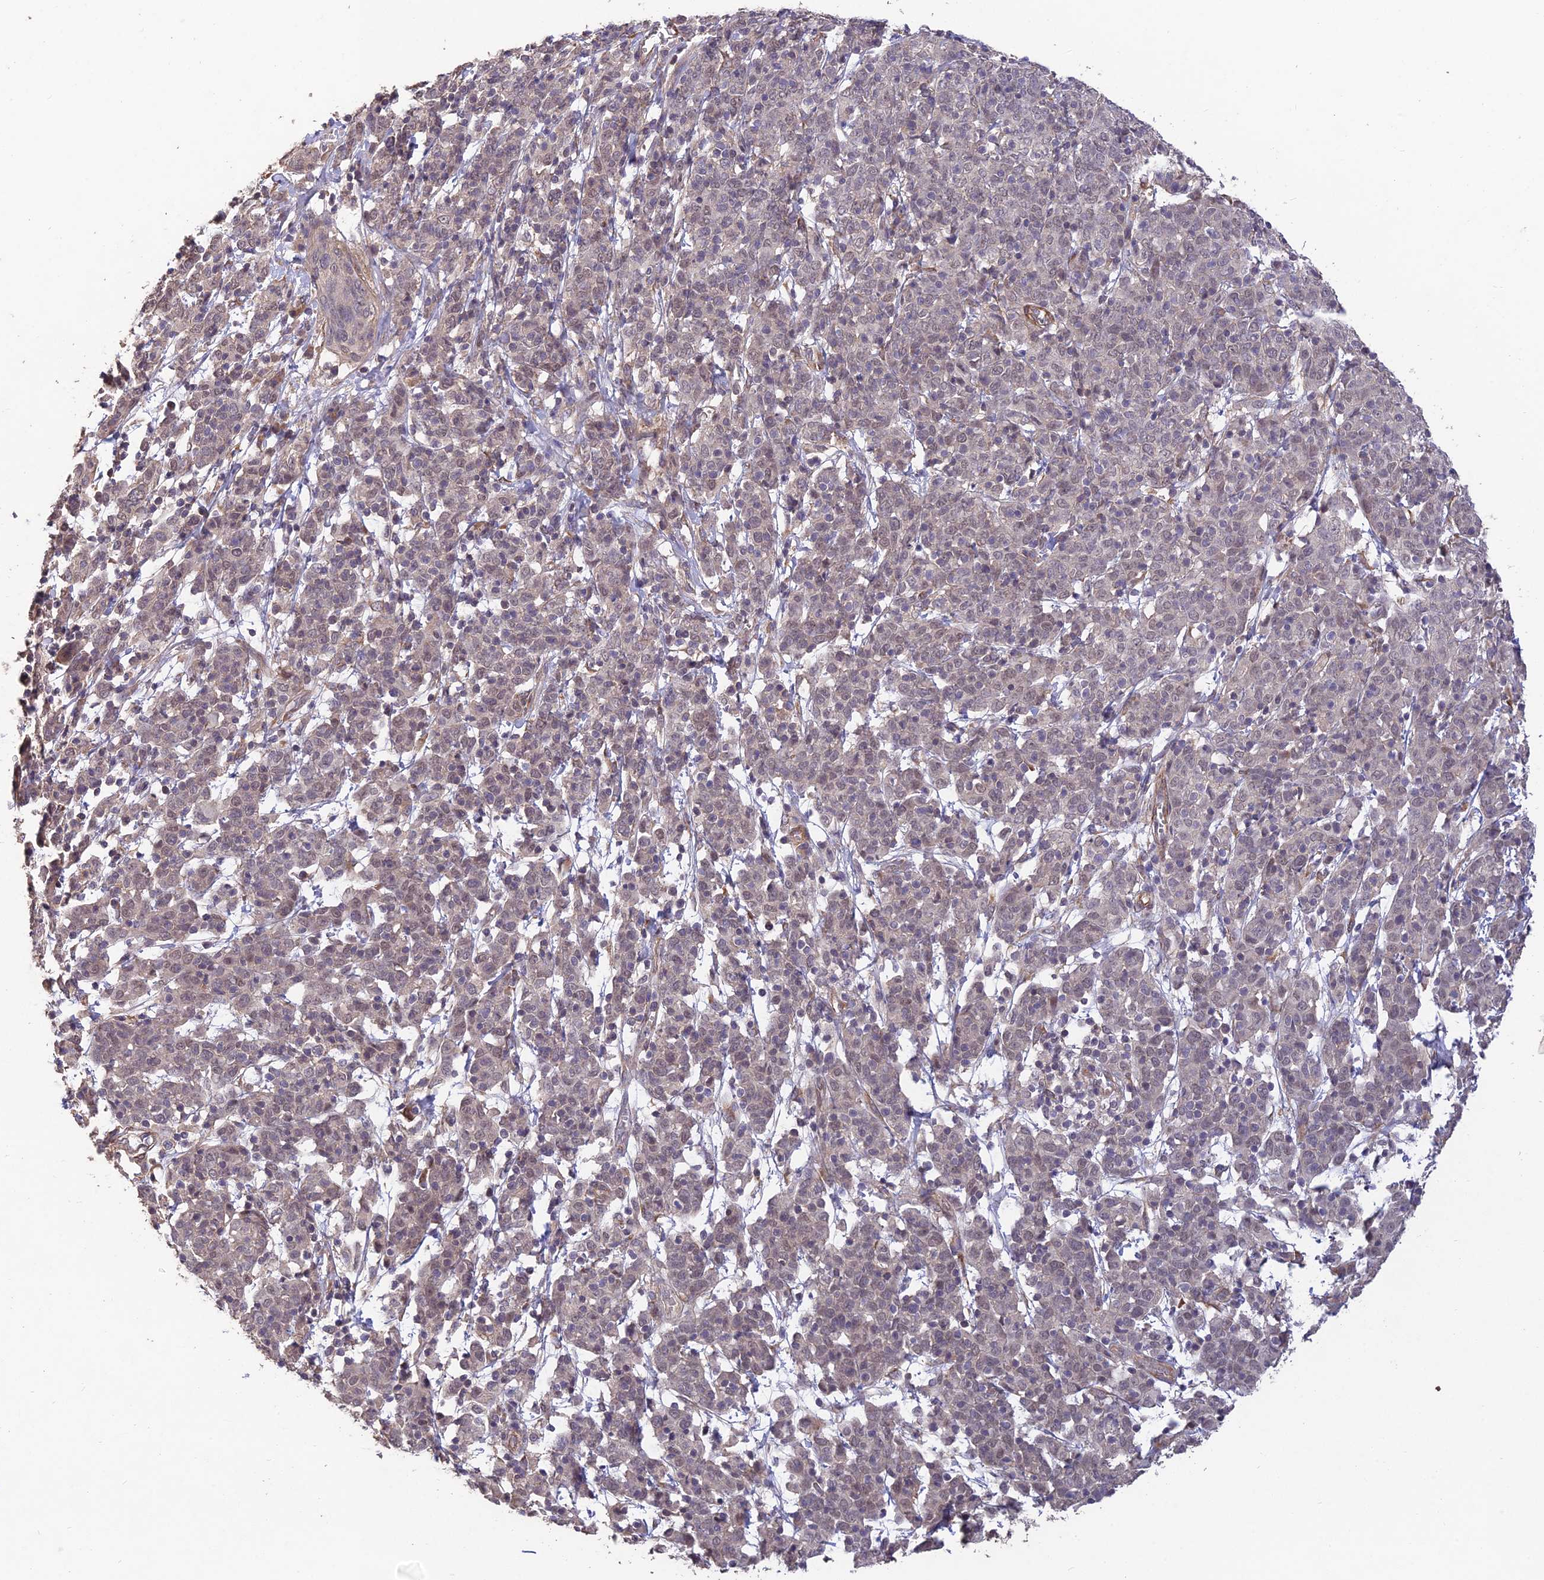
{"staining": {"intensity": "weak", "quantity": "<25%", "location": "nuclear"}, "tissue": "cervical cancer", "cell_type": "Tumor cells", "image_type": "cancer", "snomed": [{"axis": "morphology", "description": "Squamous cell carcinoma, NOS"}, {"axis": "topography", "description": "Cervix"}], "caption": "High magnification brightfield microscopy of cervical squamous cell carcinoma stained with DAB (3,3'-diaminobenzidine) (brown) and counterstained with hematoxylin (blue): tumor cells show no significant positivity.", "gene": "PAGR1", "patient": {"sex": "female", "age": 67}}